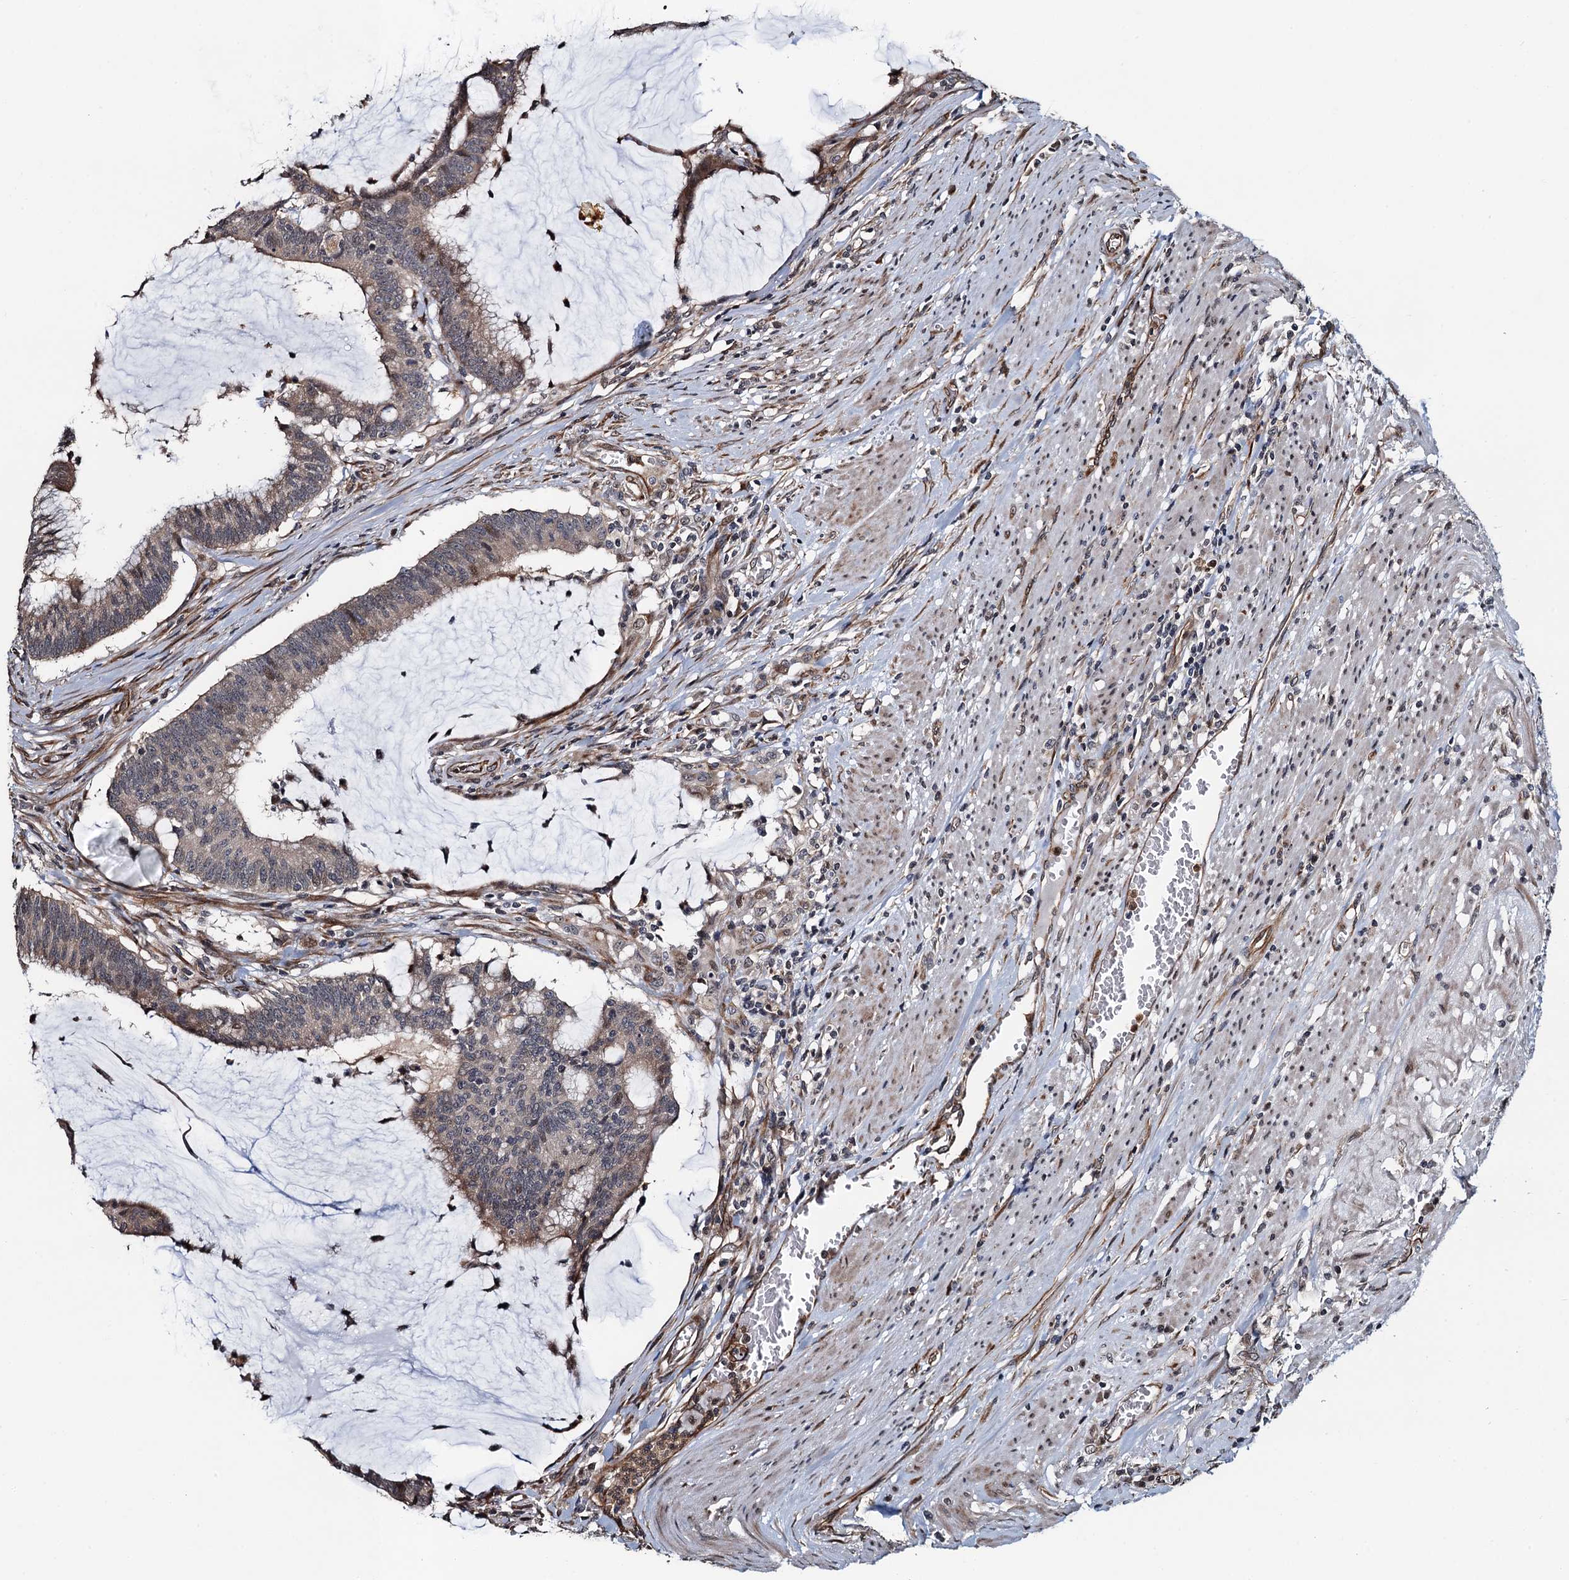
{"staining": {"intensity": "weak", "quantity": "<25%", "location": "cytoplasmic/membranous,nuclear"}, "tissue": "colorectal cancer", "cell_type": "Tumor cells", "image_type": "cancer", "snomed": [{"axis": "morphology", "description": "Adenocarcinoma, NOS"}, {"axis": "topography", "description": "Rectum"}], "caption": "The immunohistochemistry (IHC) micrograph has no significant staining in tumor cells of colorectal cancer tissue.", "gene": "WHAMM", "patient": {"sex": "female", "age": 77}}